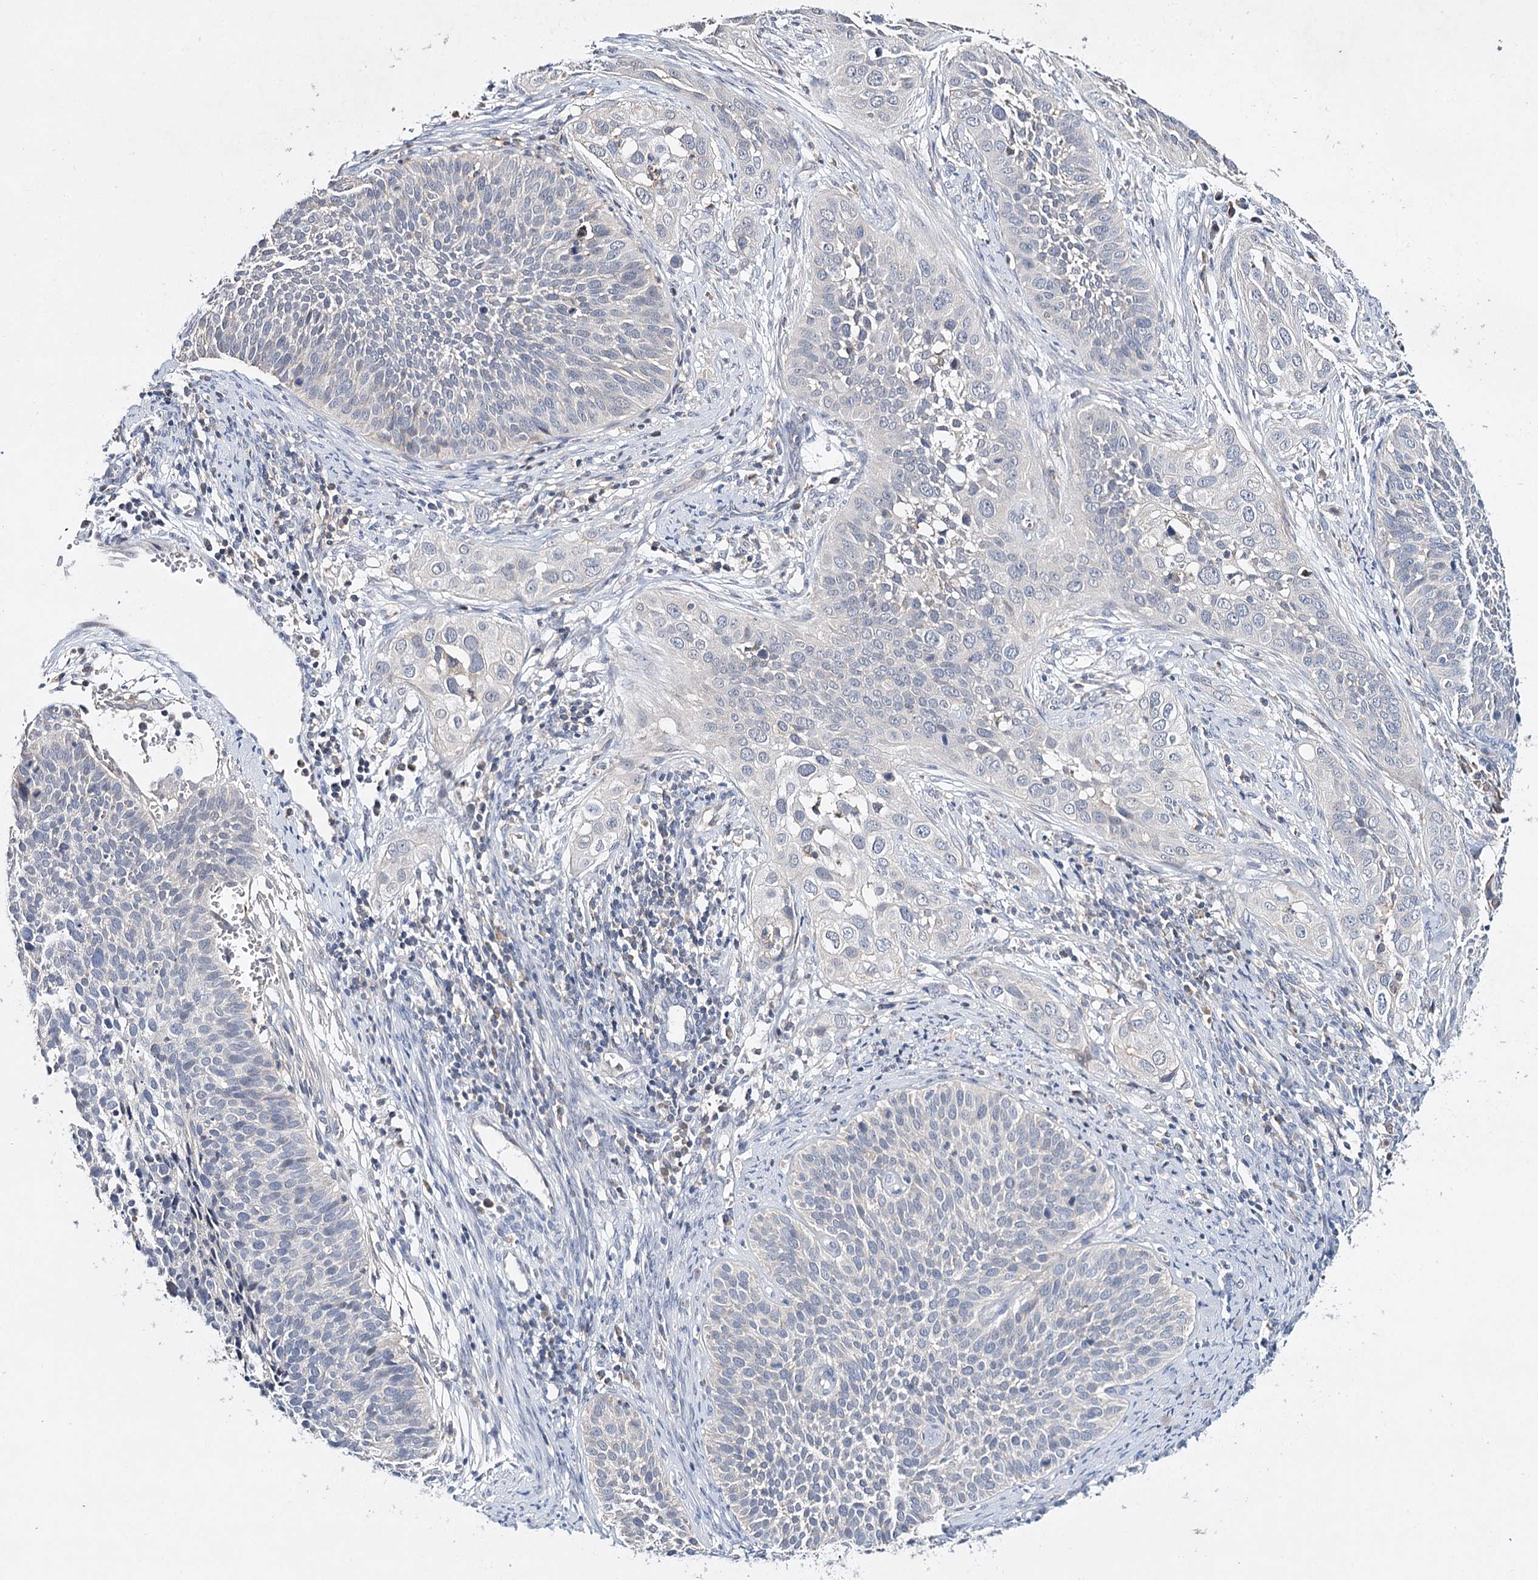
{"staining": {"intensity": "negative", "quantity": "none", "location": "none"}, "tissue": "cervical cancer", "cell_type": "Tumor cells", "image_type": "cancer", "snomed": [{"axis": "morphology", "description": "Squamous cell carcinoma, NOS"}, {"axis": "topography", "description": "Cervix"}], "caption": "The micrograph demonstrates no staining of tumor cells in cervical squamous cell carcinoma.", "gene": "CFAP46", "patient": {"sex": "female", "age": 34}}